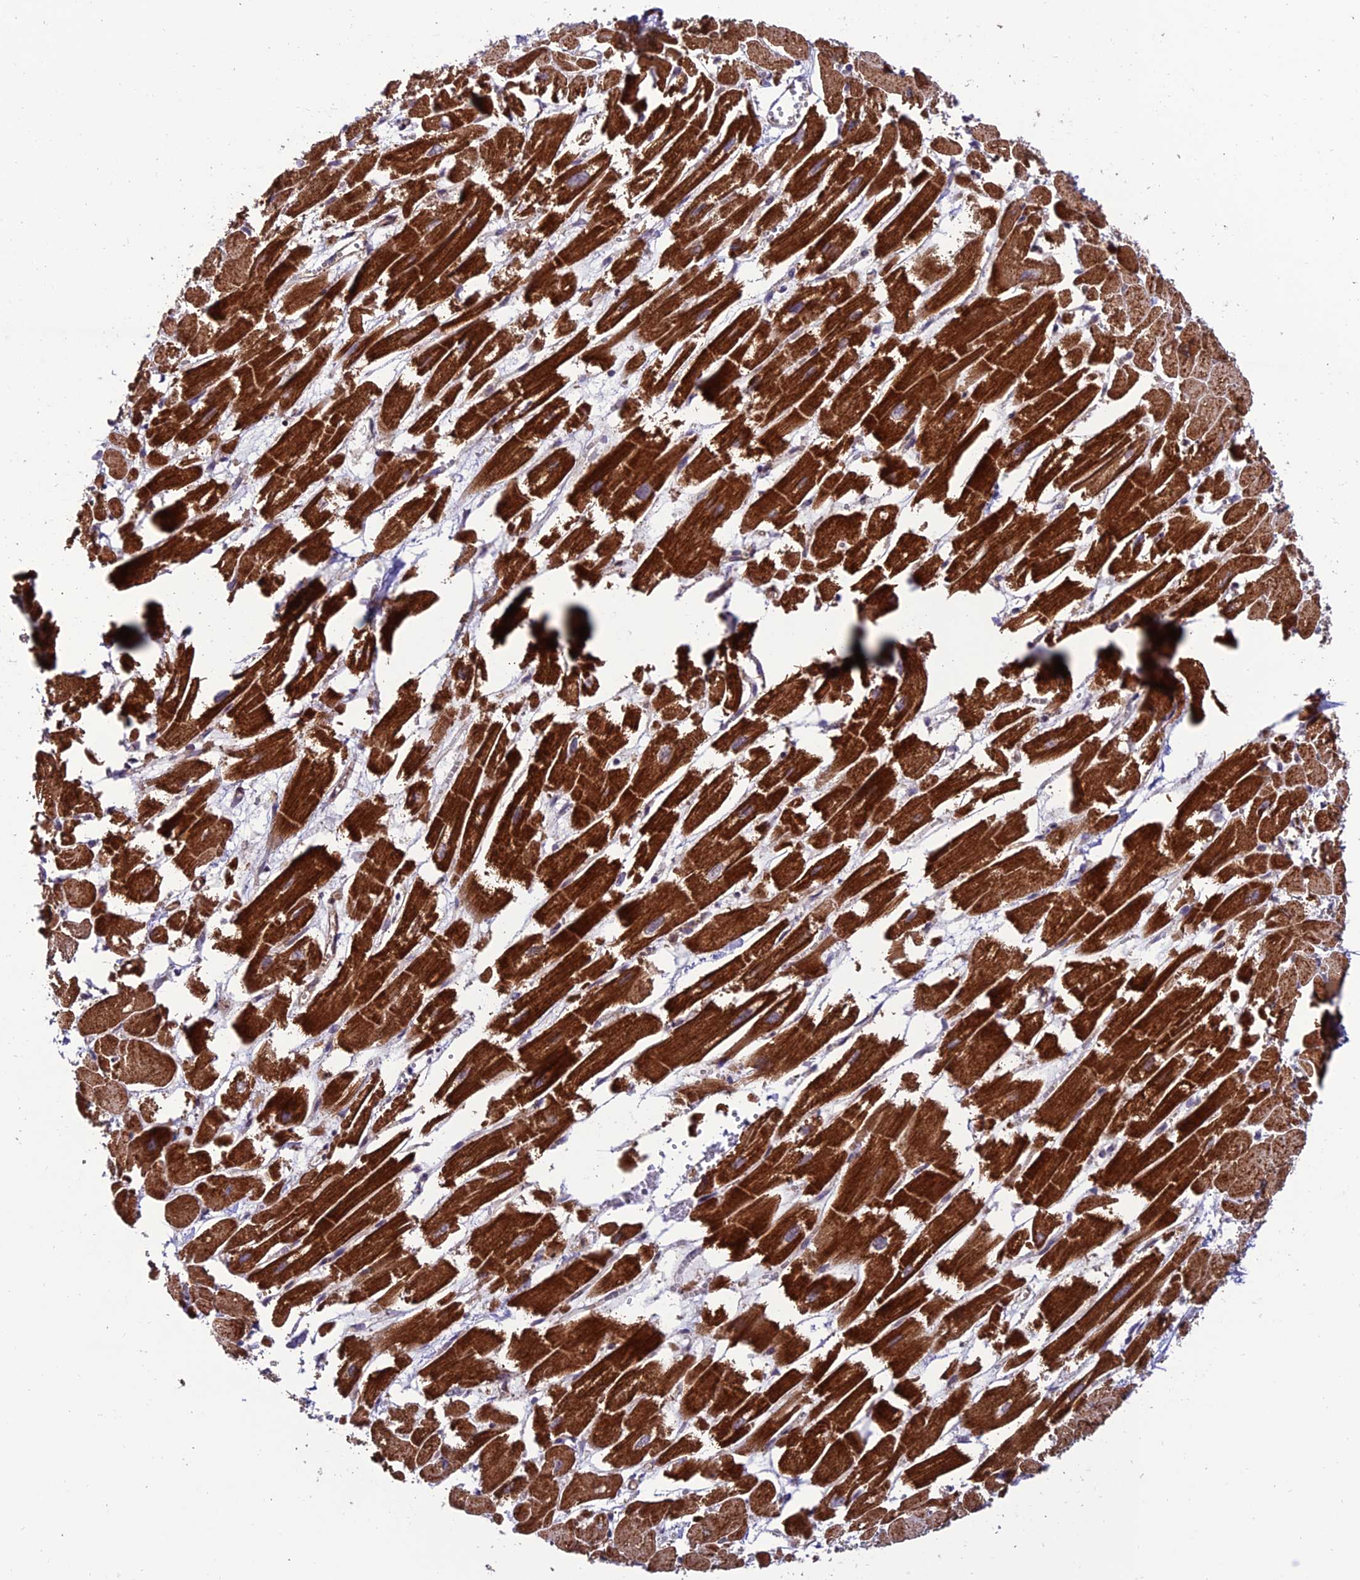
{"staining": {"intensity": "strong", "quantity": ">75%", "location": "cytoplasmic/membranous"}, "tissue": "heart muscle", "cell_type": "Cardiomyocytes", "image_type": "normal", "snomed": [{"axis": "morphology", "description": "Normal tissue, NOS"}, {"axis": "topography", "description": "Heart"}], "caption": "The histopathology image reveals staining of normal heart muscle, revealing strong cytoplasmic/membranous protein staining (brown color) within cardiomyocytes. The protein is shown in brown color, while the nuclei are stained blue.", "gene": "TNIP3", "patient": {"sex": "male", "age": 54}}